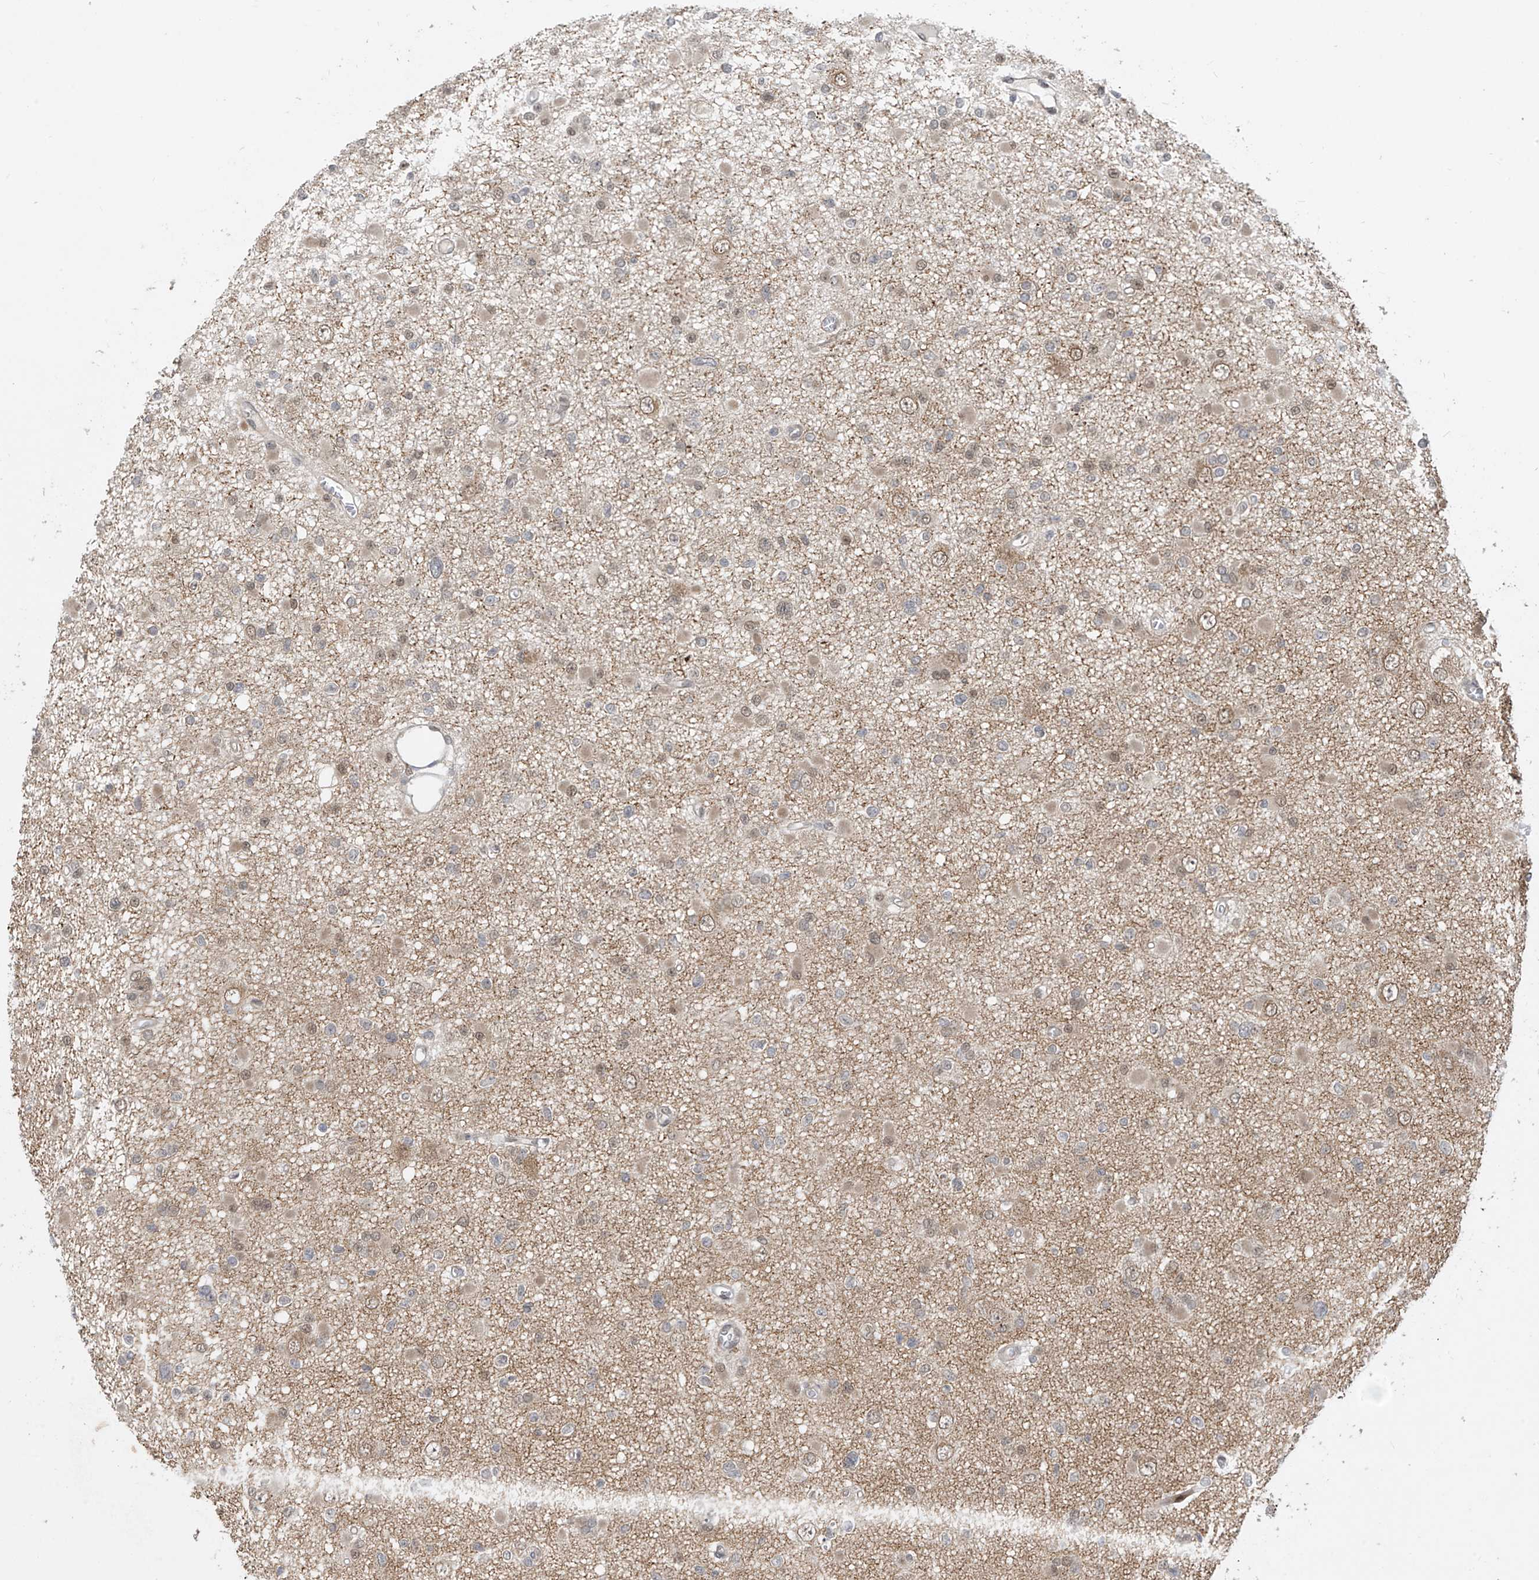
{"staining": {"intensity": "weak", "quantity": "25%-75%", "location": "cytoplasmic/membranous,nuclear"}, "tissue": "glioma", "cell_type": "Tumor cells", "image_type": "cancer", "snomed": [{"axis": "morphology", "description": "Glioma, malignant, Low grade"}, {"axis": "topography", "description": "Brain"}], "caption": "DAB immunohistochemical staining of malignant glioma (low-grade) exhibits weak cytoplasmic/membranous and nuclear protein expression in approximately 25%-75% of tumor cells. (DAB (3,3'-diaminobenzidine) = brown stain, brightfield microscopy at high magnification).", "gene": "LAGE3", "patient": {"sex": "female", "age": 22}}